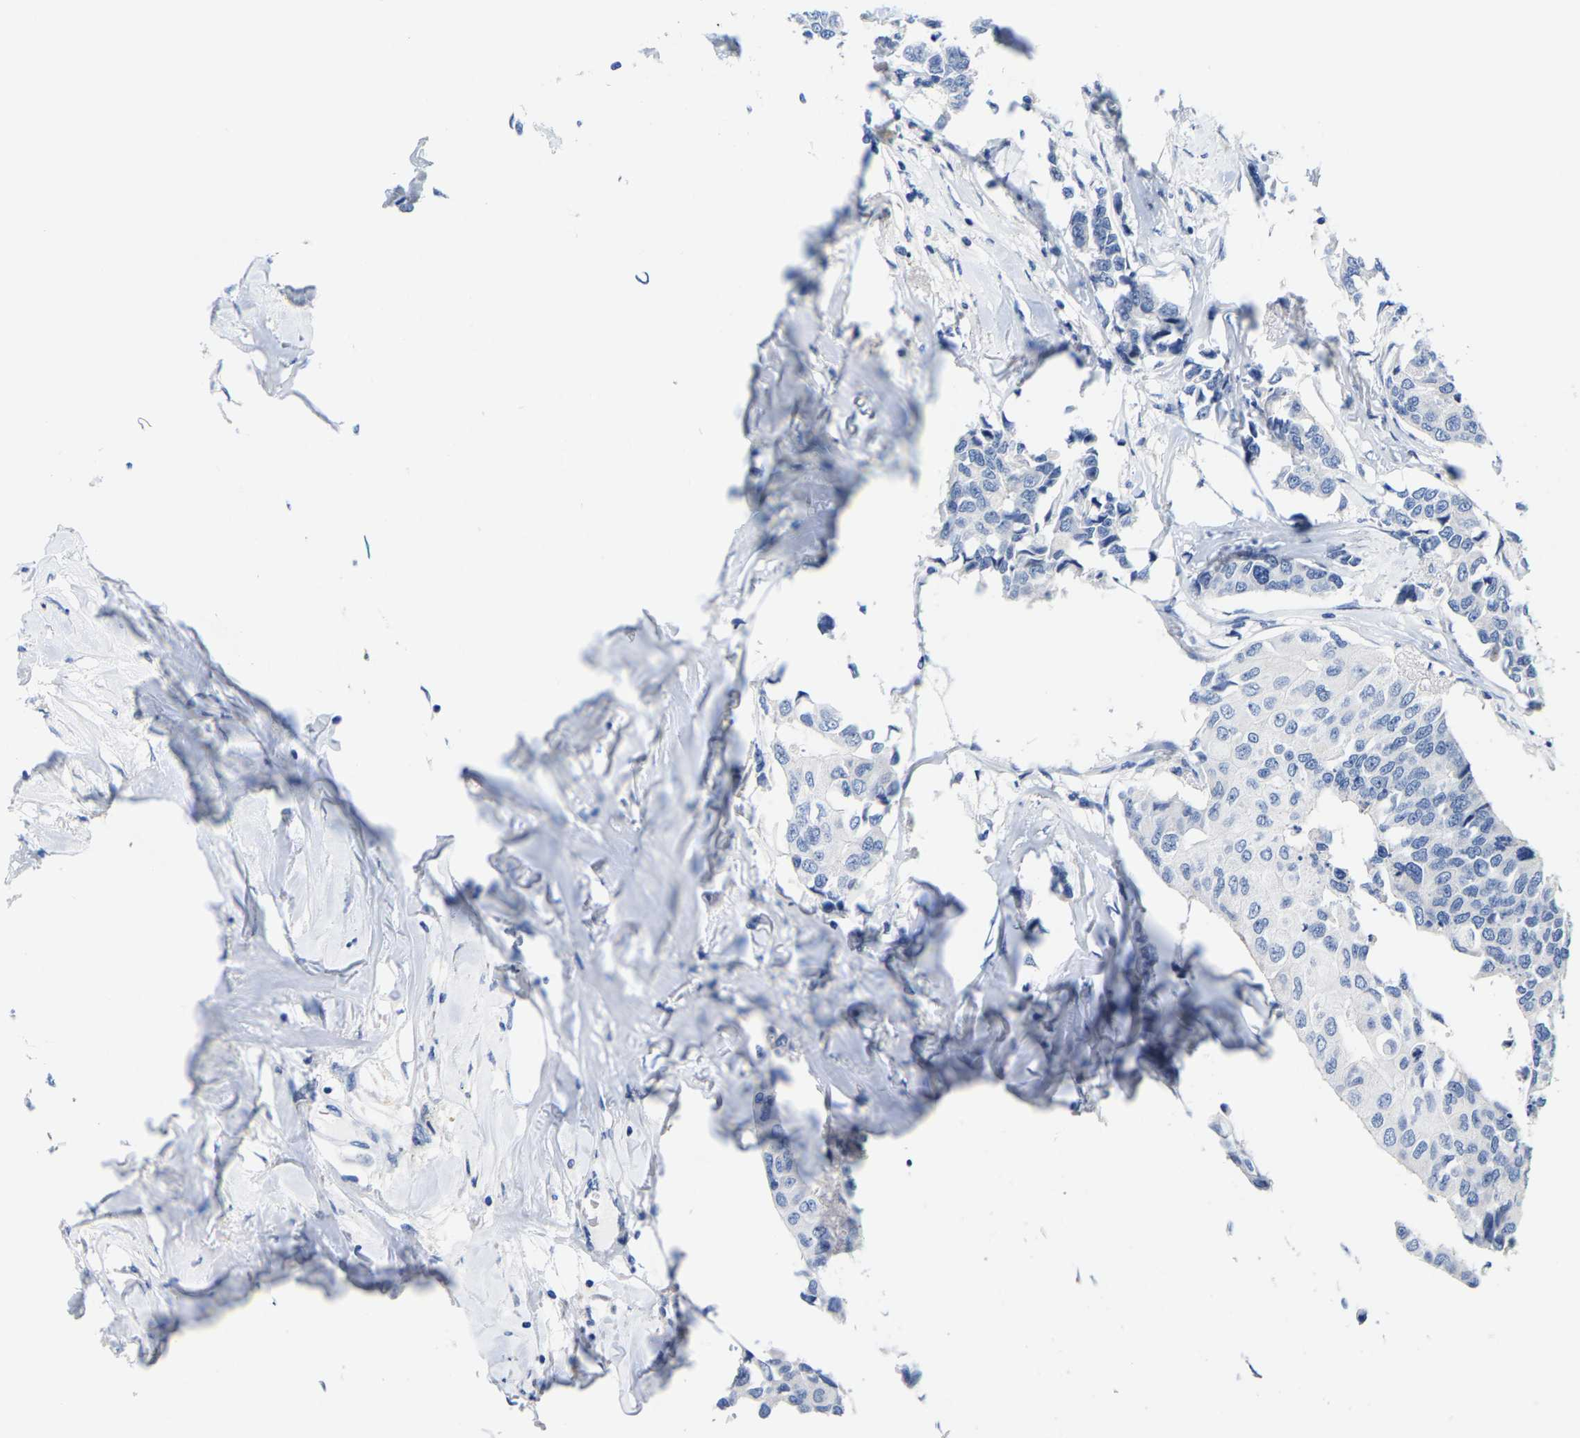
{"staining": {"intensity": "negative", "quantity": "none", "location": "none"}, "tissue": "breast cancer", "cell_type": "Tumor cells", "image_type": "cancer", "snomed": [{"axis": "morphology", "description": "Duct carcinoma"}, {"axis": "topography", "description": "Breast"}], "caption": "Tumor cells are negative for brown protein staining in breast cancer (invasive ductal carcinoma).", "gene": "KLHL1", "patient": {"sex": "female", "age": 80}}